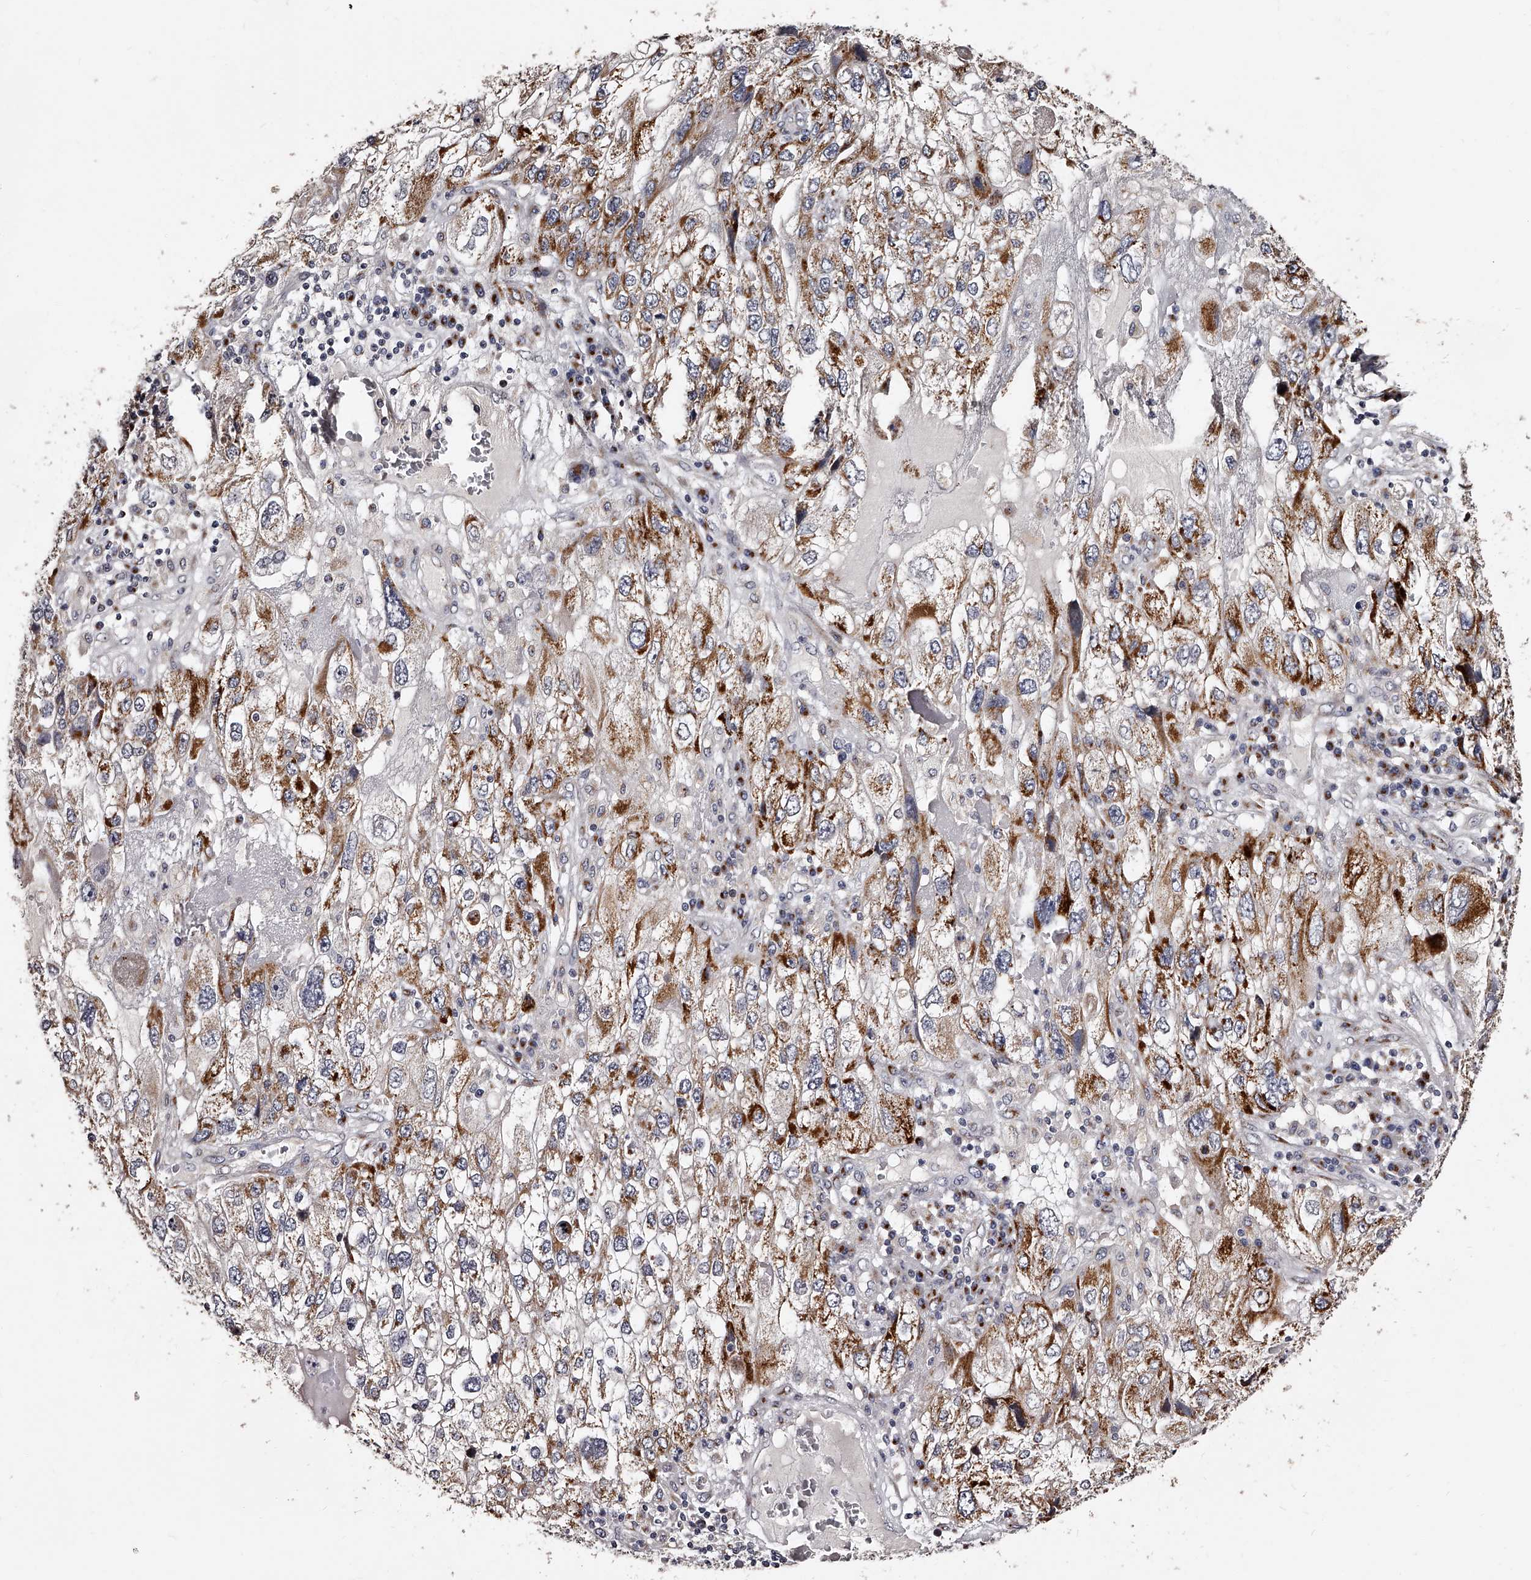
{"staining": {"intensity": "strong", "quantity": "25%-75%", "location": "cytoplasmic/membranous"}, "tissue": "endometrial cancer", "cell_type": "Tumor cells", "image_type": "cancer", "snomed": [{"axis": "morphology", "description": "Adenocarcinoma, NOS"}, {"axis": "topography", "description": "Endometrium"}], "caption": "A high amount of strong cytoplasmic/membranous positivity is identified in about 25%-75% of tumor cells in endometrial cancer (adenocarcinoma) tissue.", "gene": "RSC1A1", "patient": {"sex": "female", "age": 49}}